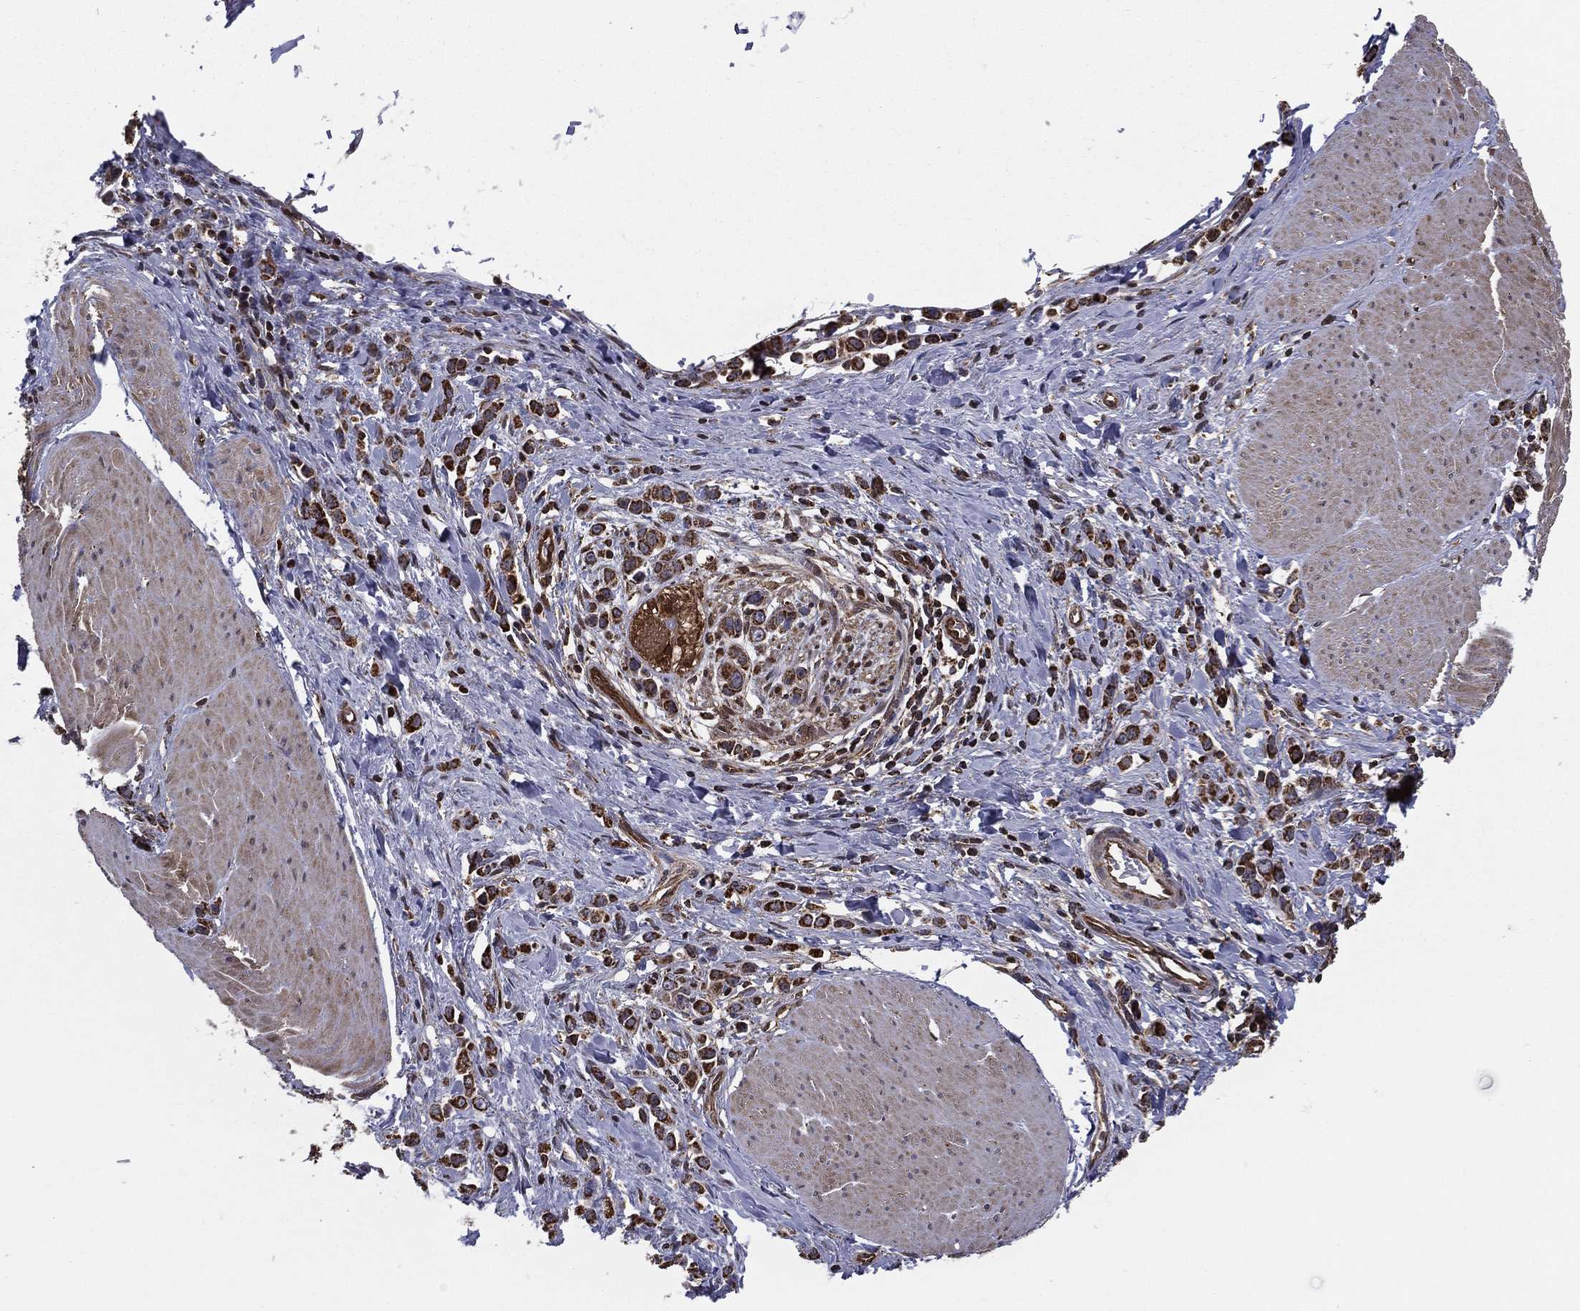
{"staining": {"intensity": "moderate", "quantity": ">75%", "location": "cytoplasmic/membranous"}, "tissue": "stomach cancer", "cell_type": "Tumor cells", "image_type": "cancer", "snomed": [{"axis": "morphology", "description": "Adenocarcinoma, NOS"}, {"axis": "topography", "description": "Stomach"}], "caption": "Protein staining of stomach adenocarcinoma tissue displays moderate cytoplasmic/membranous expression in about >75% of tumor cells. (DAB = brown stain, brightfield microscopy at high magnification).", "gene": "RIGI", "patient": {"sex": "male", "age": 47}}